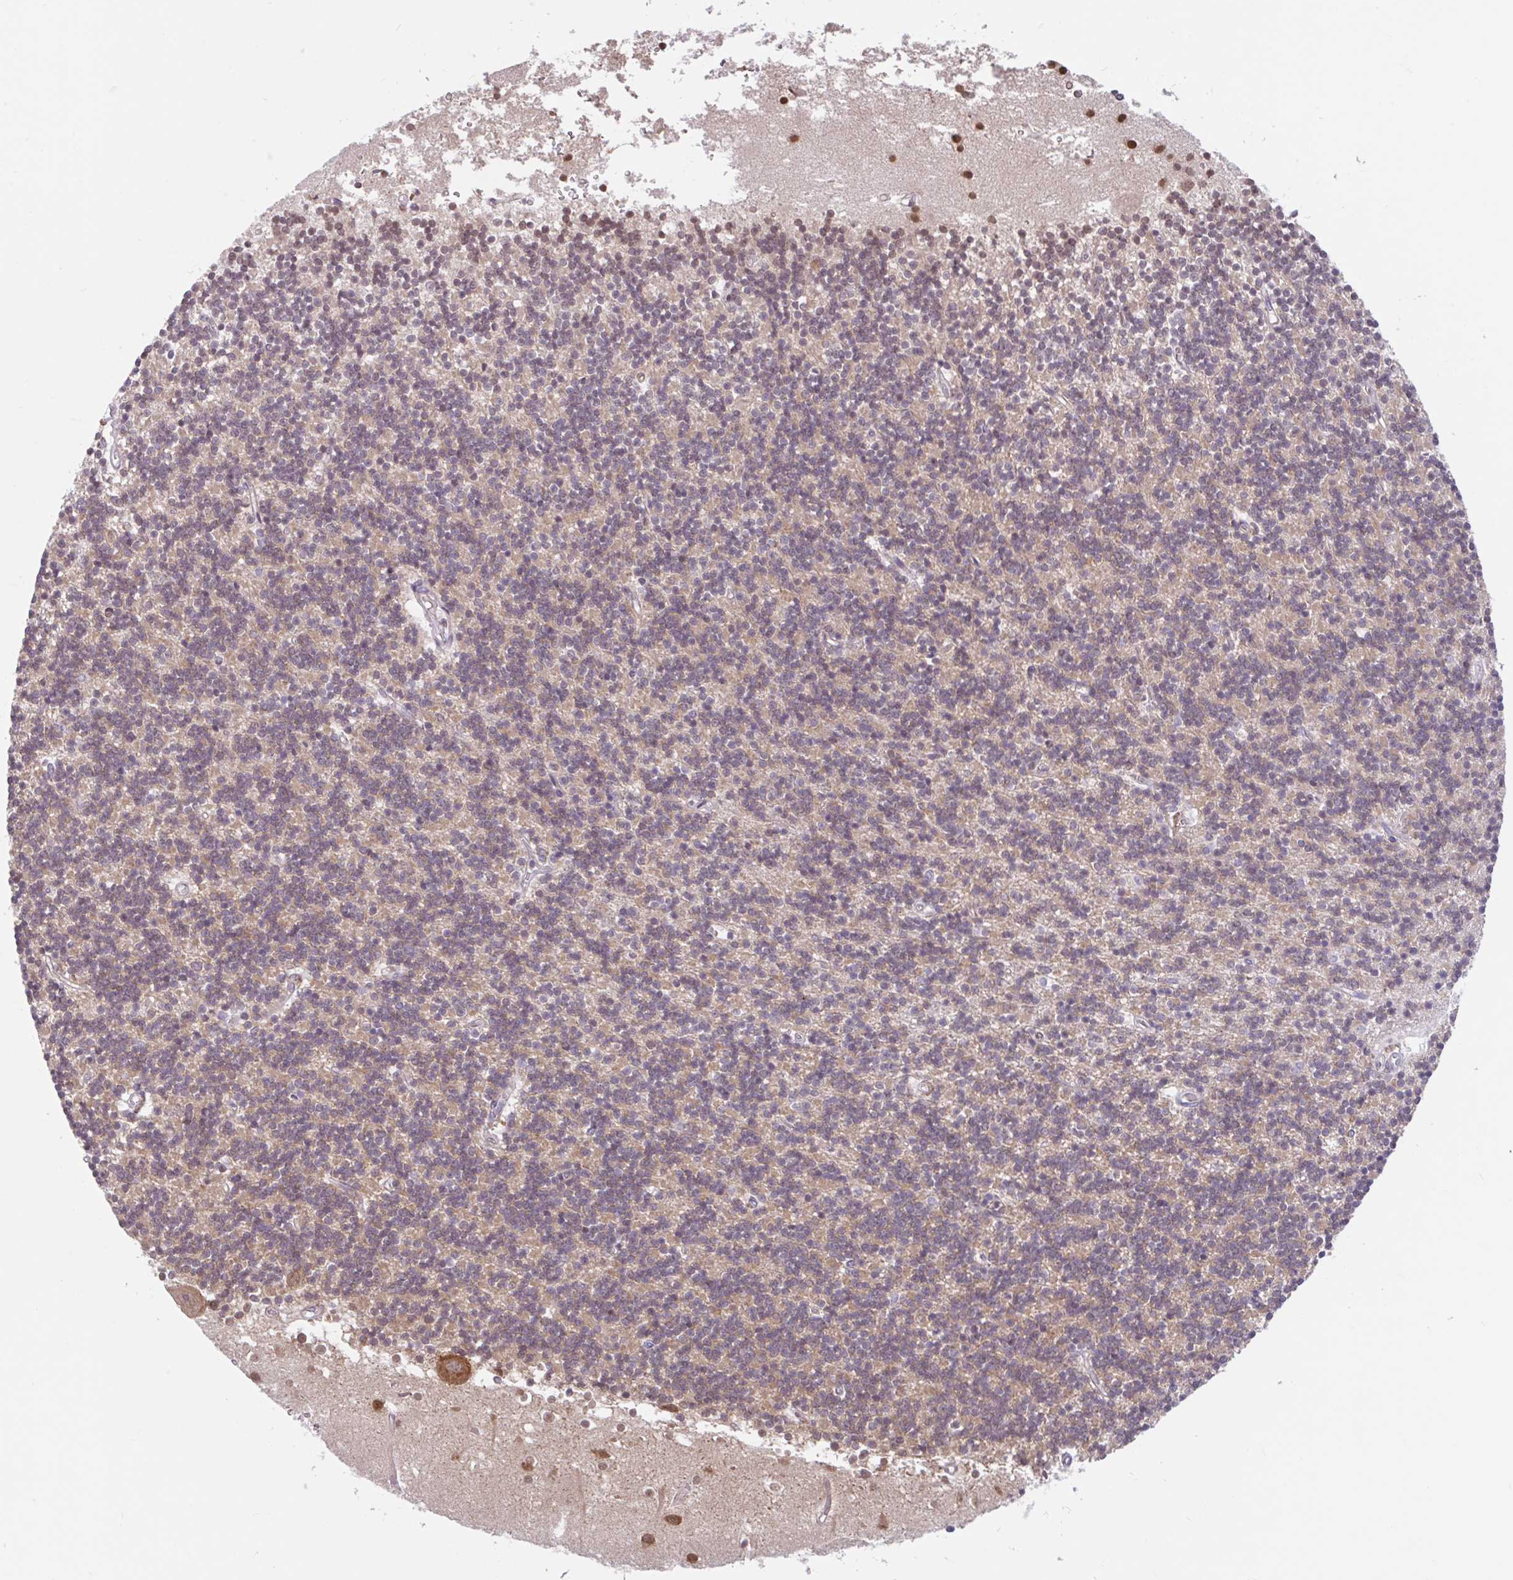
{"staining": {"intensity": "moderate", "quantity": "25%-75%", "location": "cytoplasmic/membranous"}, "tissue": "cerebellum", "cell_type": "Cells in granular layer", "image_type": "normal", "snomed": [{"axis": "morphology", "description": "Normal tissue, NOS"}, {"axis": "topography", "description": "Cerebellum"}], "caption": "Immunohistochemical staining of benign human cerebellum shows moderate cytoplasmic/membranous protein expression in about 25%-75% of cells in granular layer.", "gene": "RALBP1", "patient": {"sex": "male", "age": 54}}